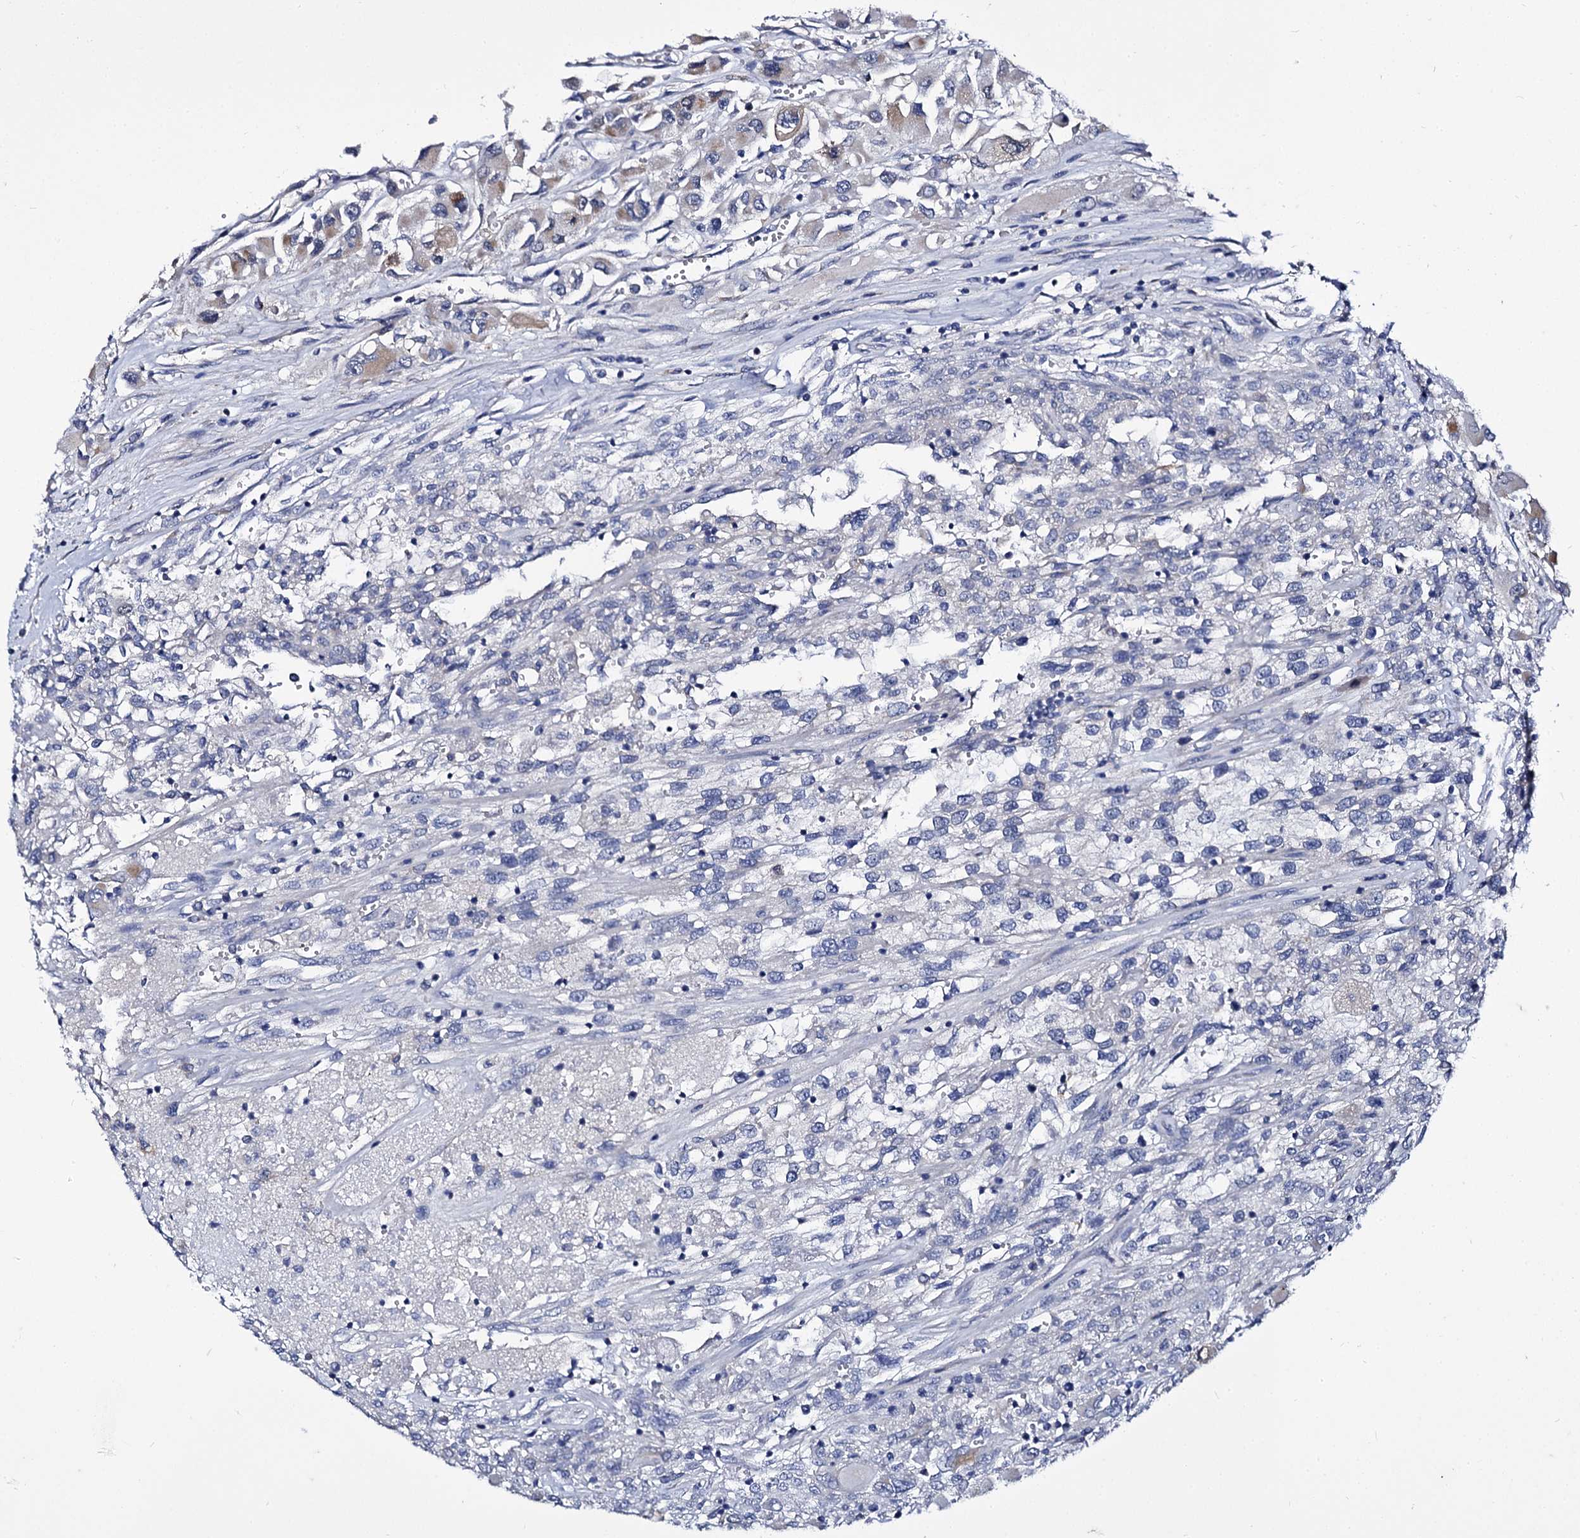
{"staining": {"intensity": "negative", "quantity": "none", "location": "none"}, "tissue": "renal cancer", "cell_type": "Tumor cells", "image_type": "cancer", "snomed": [{"axis": "morphology", "description": "Adenocarcinoma, NOS"}, {"axis": "topography", "description": "Kidney"}], "caption": "Renal cancer was stained to show a protein in brown. There is no significant expression in tumor cells.", "gene": "PANX2", "patient": {"sex": "female", "age": 52}}